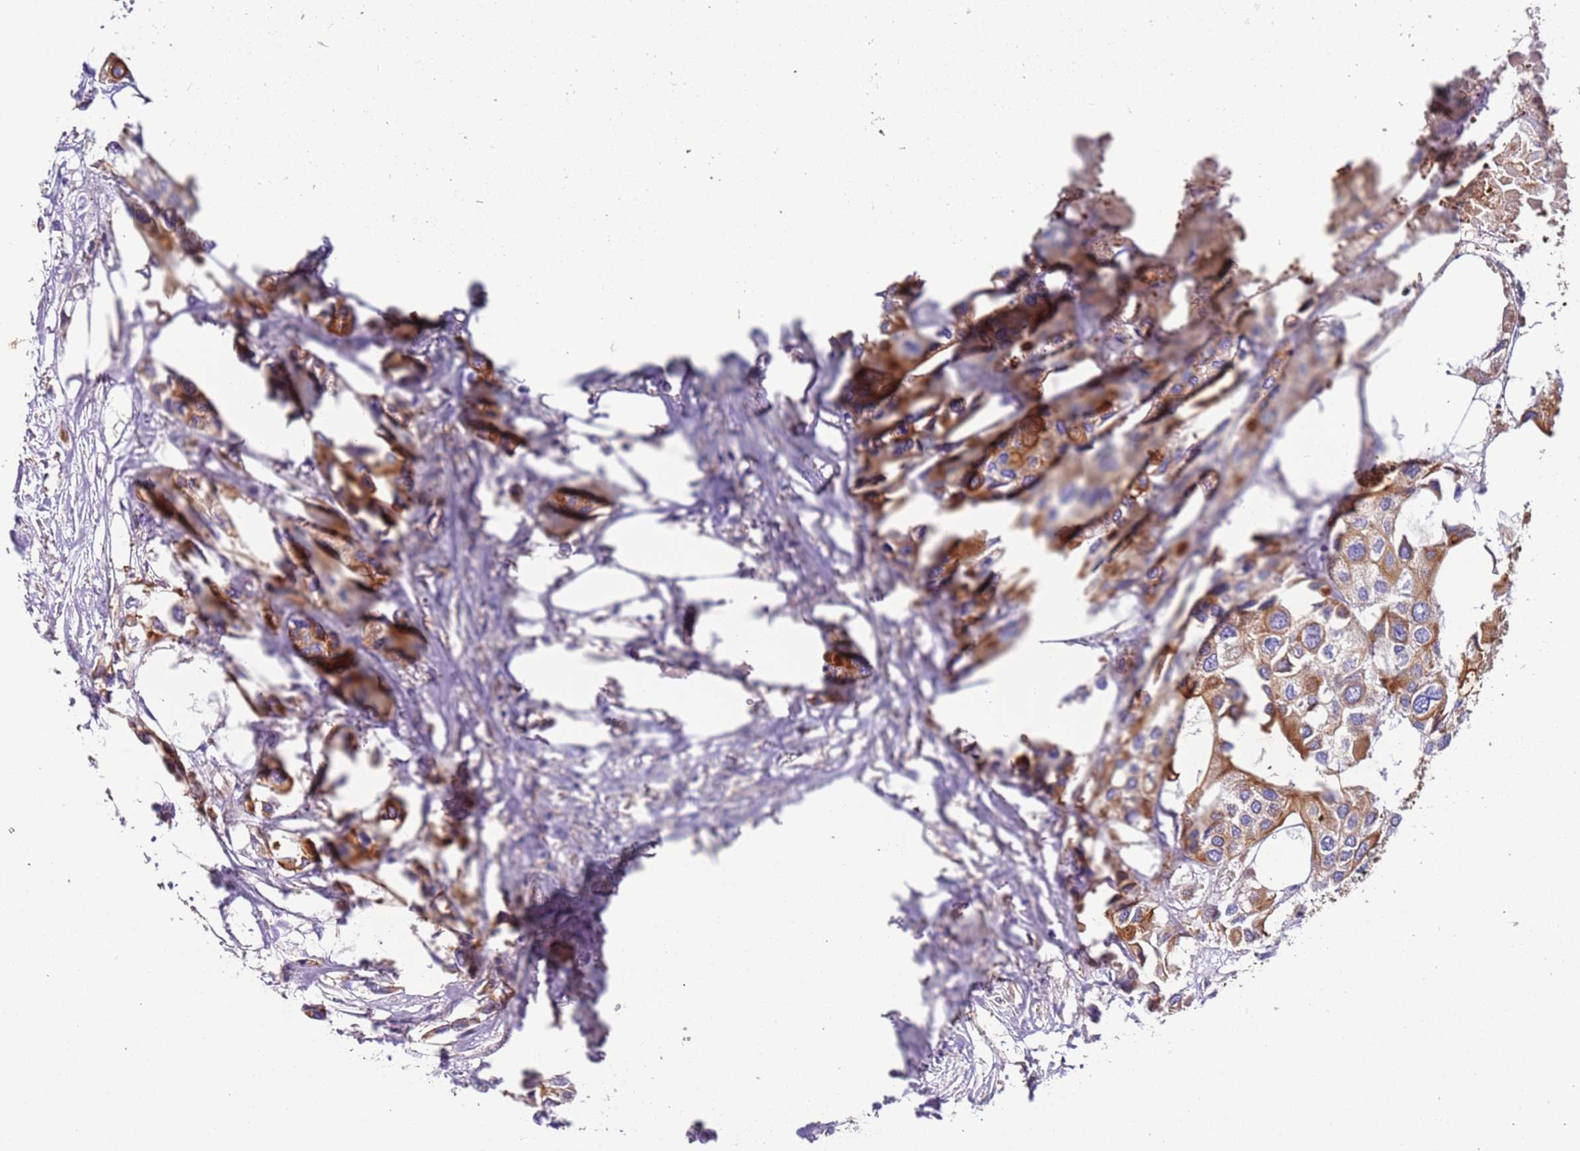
{"staining": {"intensity": "moderate", "quantity": ">75%", "location": "cytoplasmic/membranous"}, "tissue": "urothelial cancer", "cell_type": "Tumor cells", "image_type": "cancer", "snomed": [{"axis": "morphology", "description": "Urothelial carcinoma, High grade"}, {"axis": "topography", "description": "Urinary bladder"}], "caption": "Immunohistochemical staining of urothelial cancer reveals moderate cytoplasmic/membranous protein staining in about >75% of tumor cells.", "gene": "LAMB4", "patient": {"sex": "male", "age": 64}}